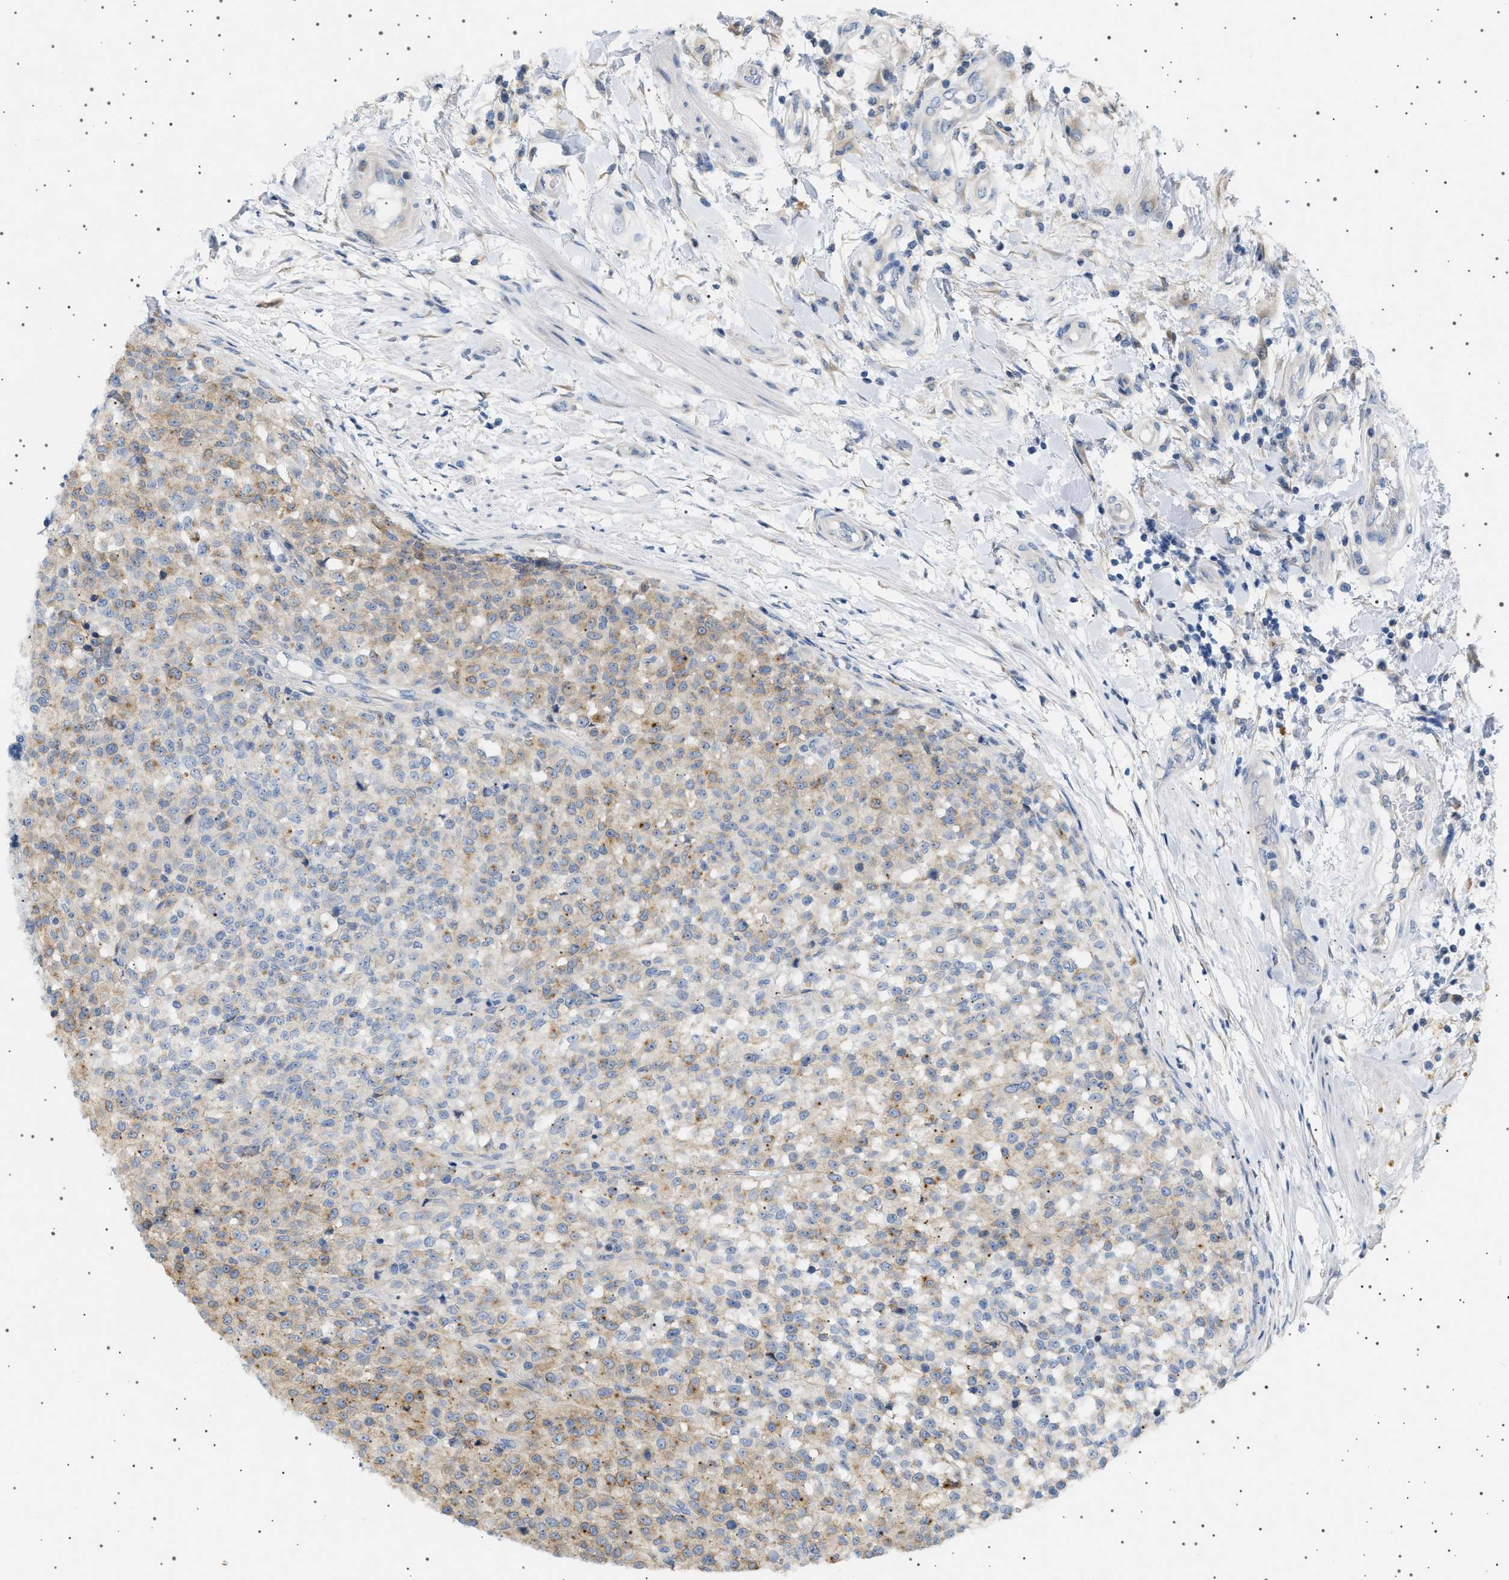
{"staining": {"intensity": "weak", "quantity": "<25%", "location": "cytoplasmic/membranous"}, "tissue": "testis cancer", "cell_type": "Tumor cells", "image_type": "cancer", "snomed": [{"axis": "morphology", "description": "Seminoma, NOS"}, {"axis": "topography", "description": "Testis"}], "caption": "A high-resolution micrograph shows immunohistochemistry (IHC) staining of seminoma (testis), which demonstrates no significant positivity in tumor cells.", "gene": "ADCY10", "patient": {"sex": "male", "age": 59}}